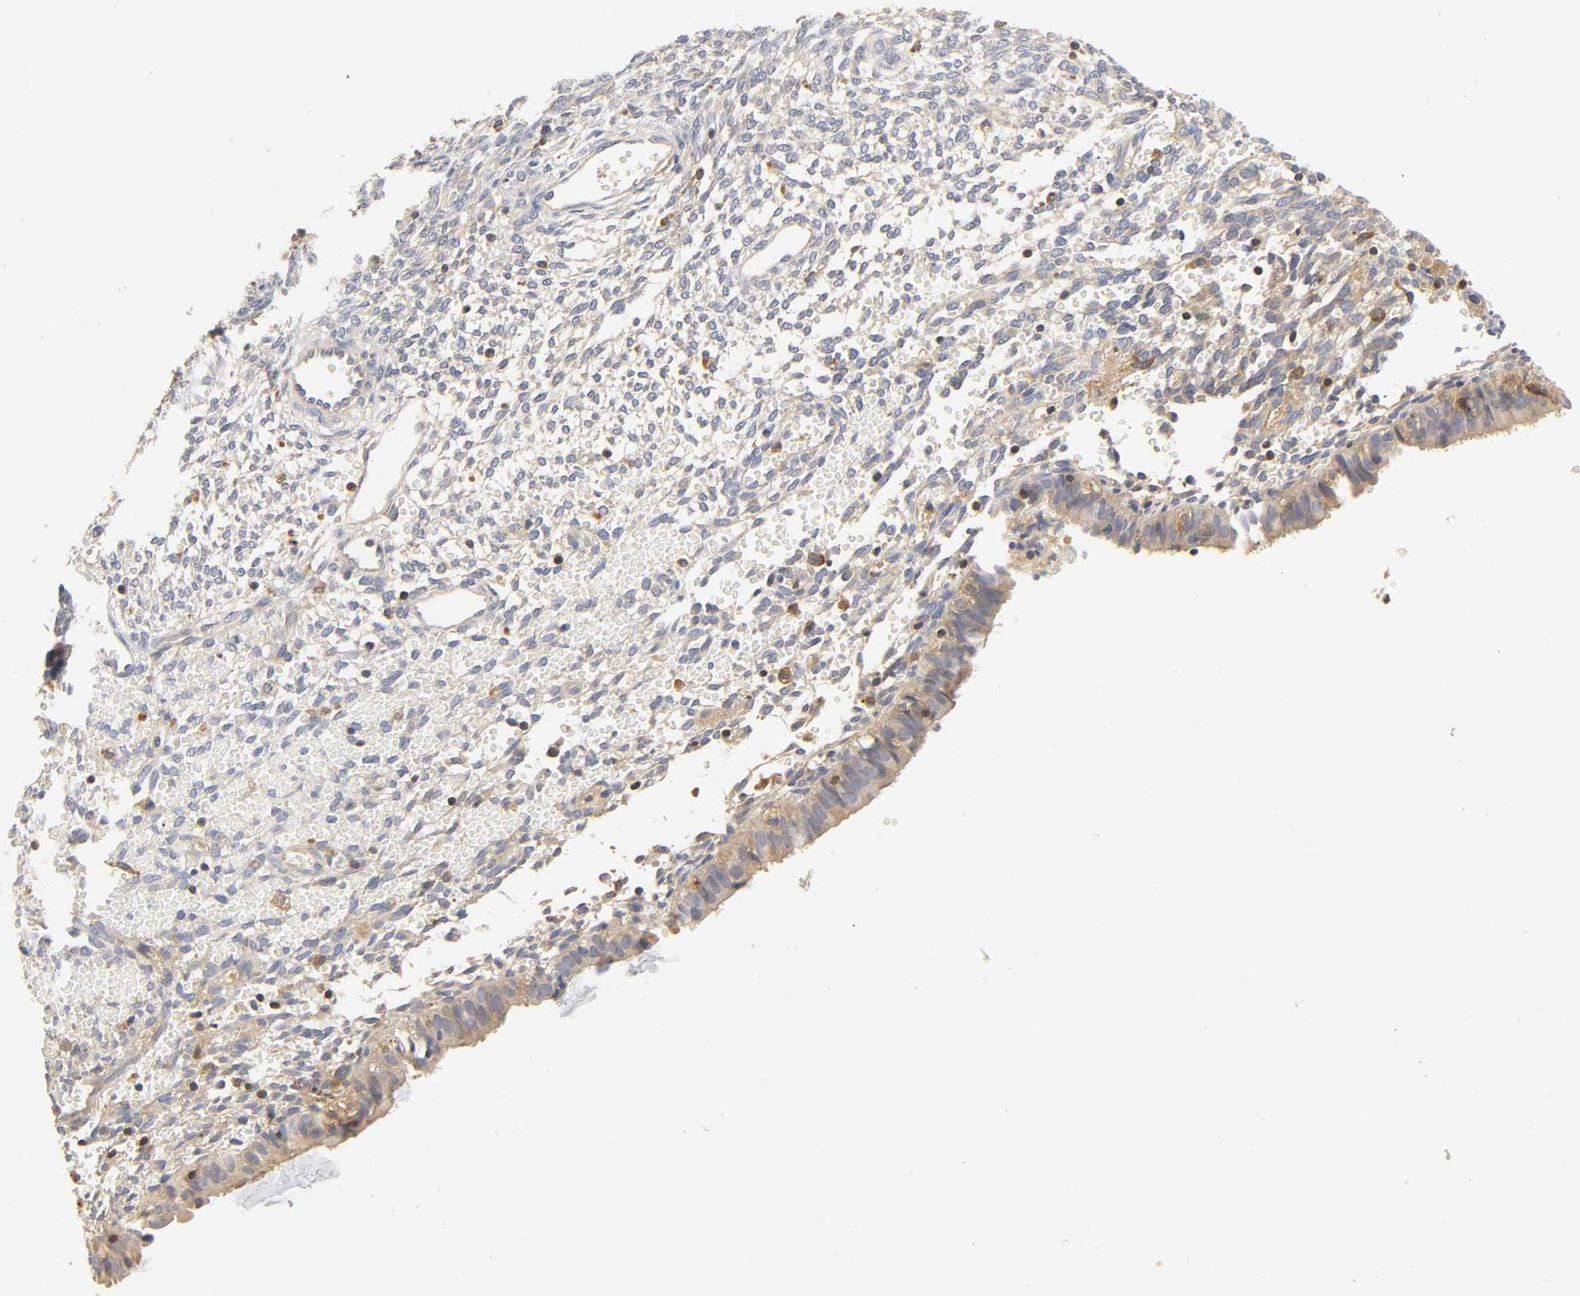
{"staining": {"intensity": "weak", "quantity": "25%-75%", "location": "cytoplasmic/membranous"}, "tissue": "endometrium", "cell_type": "Cells in endometrial stroma", "image_type": "normal", "snomed": [{"axis": "morphology", "description": "Normal tissue, NOS"}, {"axis": "topography", "description": "Endometrium"}], "caption": "Endometrium stained with DAB IHC exhibits low levels of weak cytoplasmic/membranous expression in about 25%-75% of cells in endometrial stroma.", "gene": "RHOA", "patient": {"sex": "female", "age": 61}}